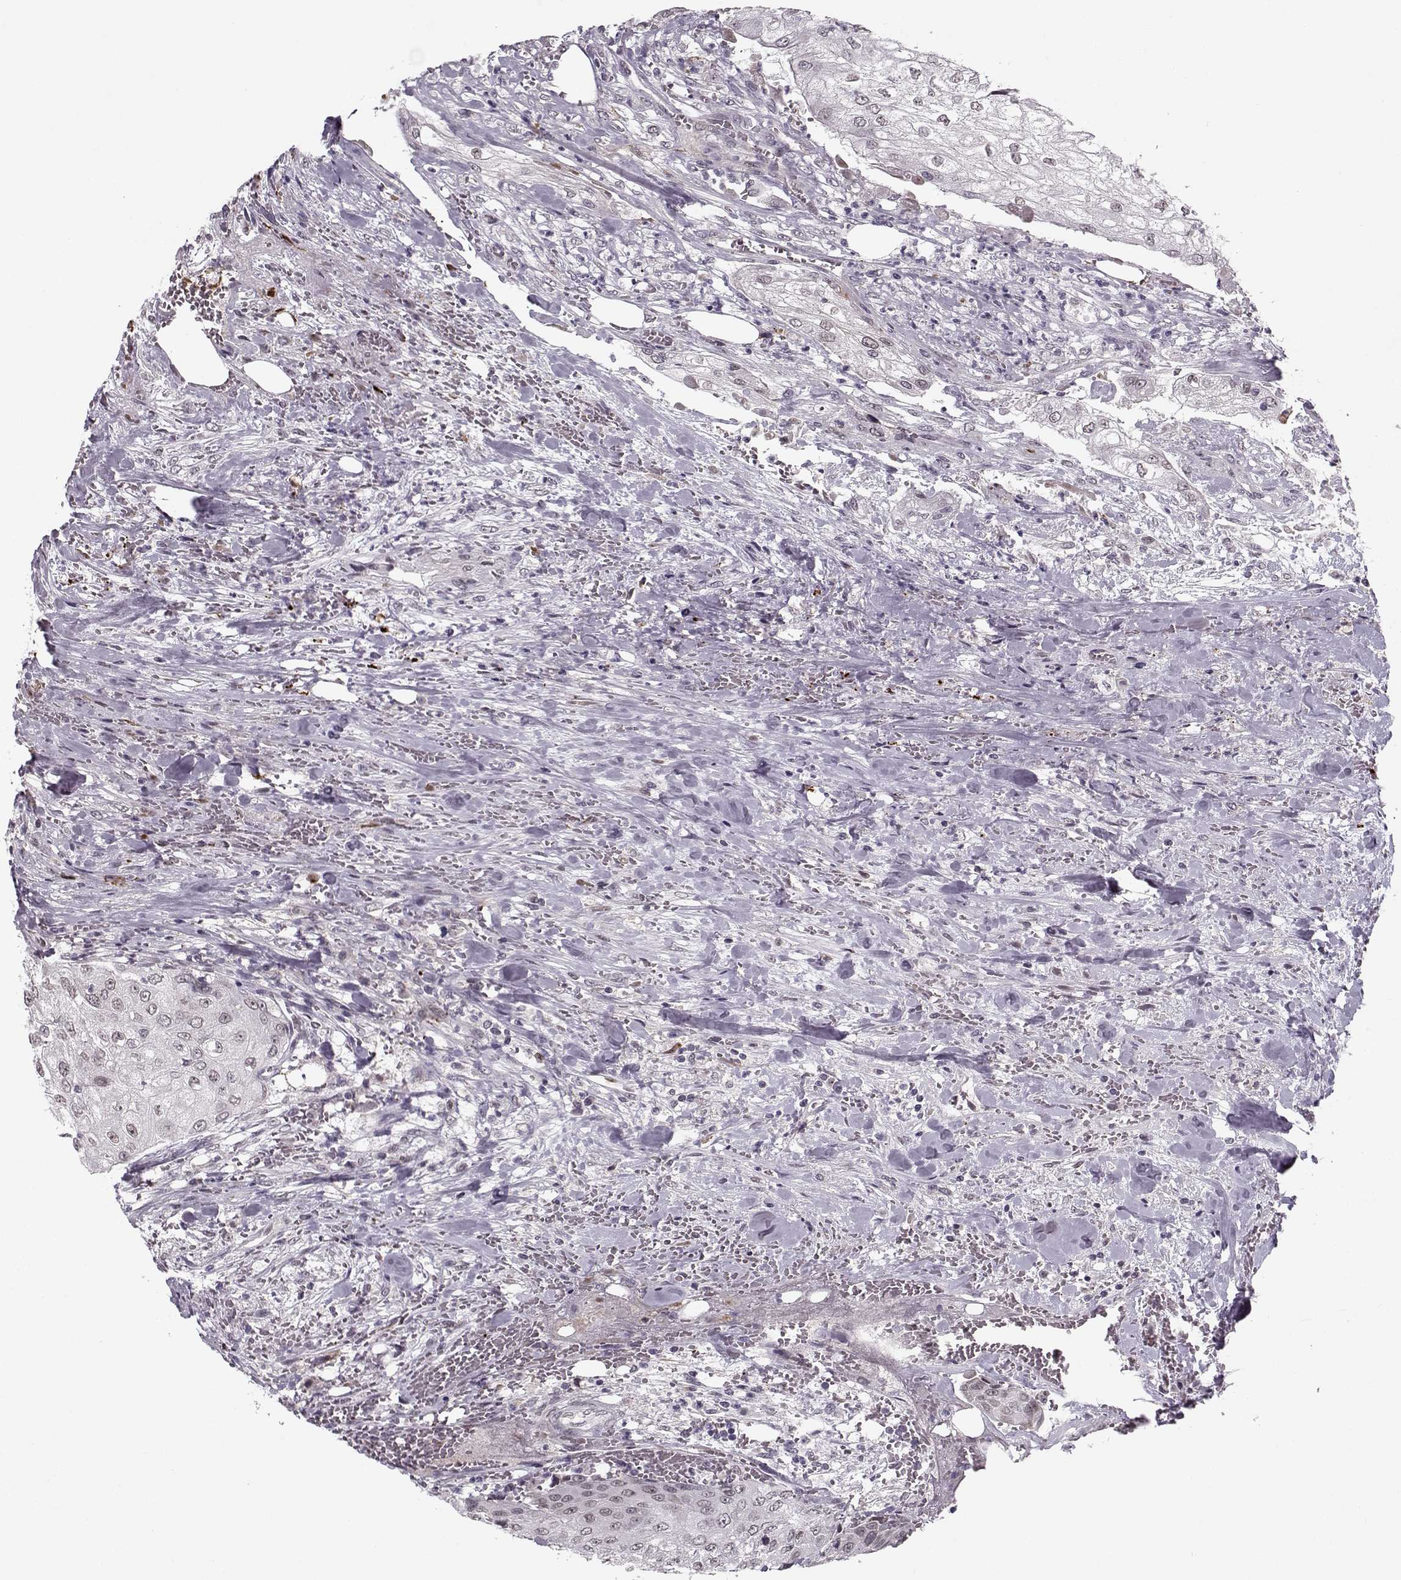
{"staining": {"intensity": "negative", "quantity": "none", "location": "none"}, "tissue": "urothelial cancer", "cell_type": "Tumor cells", "image_type": "cancer", "snomed": [{"axis": "morphology", "description": "Urothelial carcinoma, High grade"}, {"axis": "topography", "description": "Urinary bladder"}], "caption": "This is an IHC image of urothelial cancer. There is no expression in tumor cells.", "gene": "DNAI3", "patient": {"sex": "male", "age": 62}}